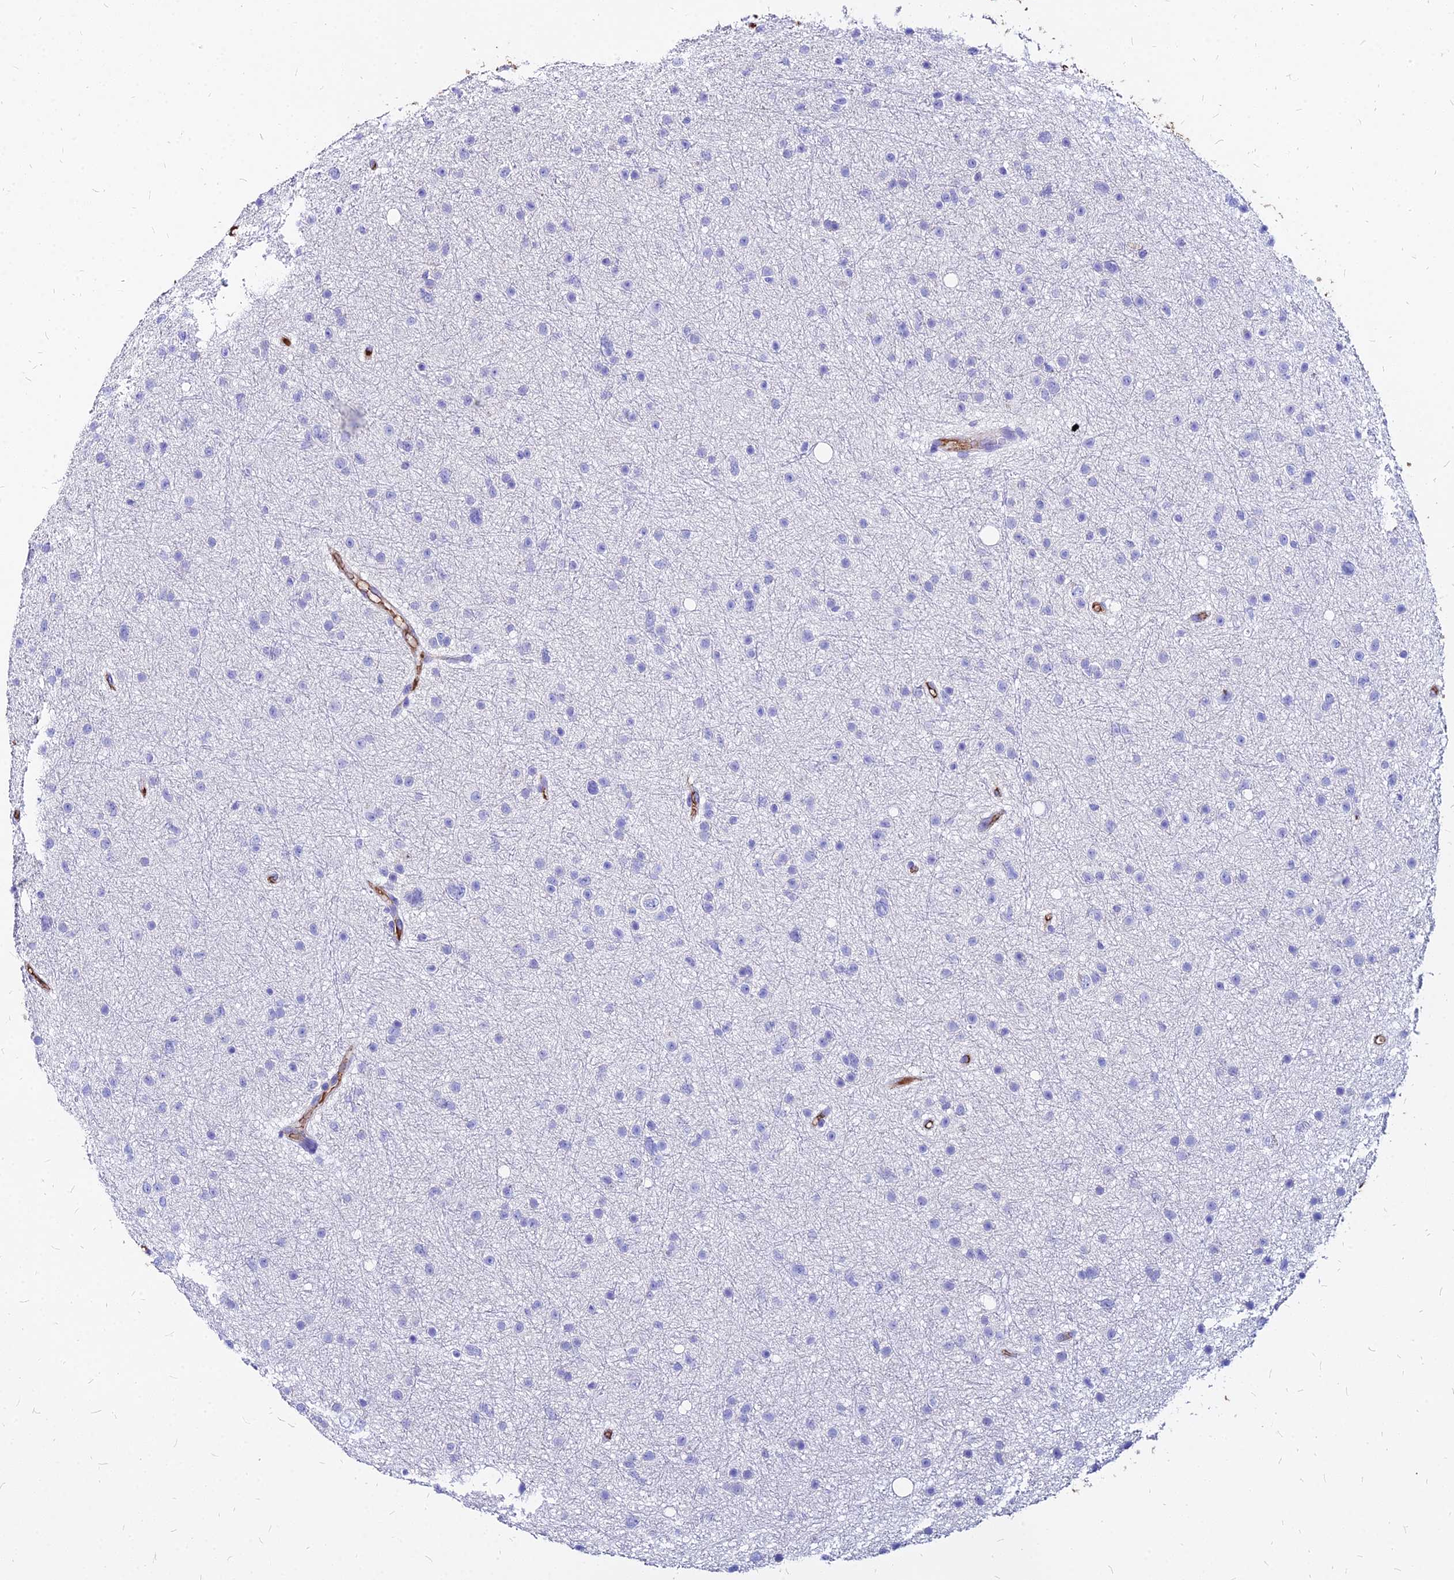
{"staining": {"intensity": "negative", "quantity": "none", "location": "none"}, "tissue": "glioma", "cell_type": "Tumor cells", "image_type": "cancer", "snomed": [{"axis": "morphology", "description": "Glioma, malignant, Low grade"}, {"axis": "topography", "description": "Cerebral cortex"}], "caption": "Immunohistochemical staining of human glioma reveals no significant staining in tumor cells.", "gene": "NME5", "patient": {"sex": "female", "age": 39}}